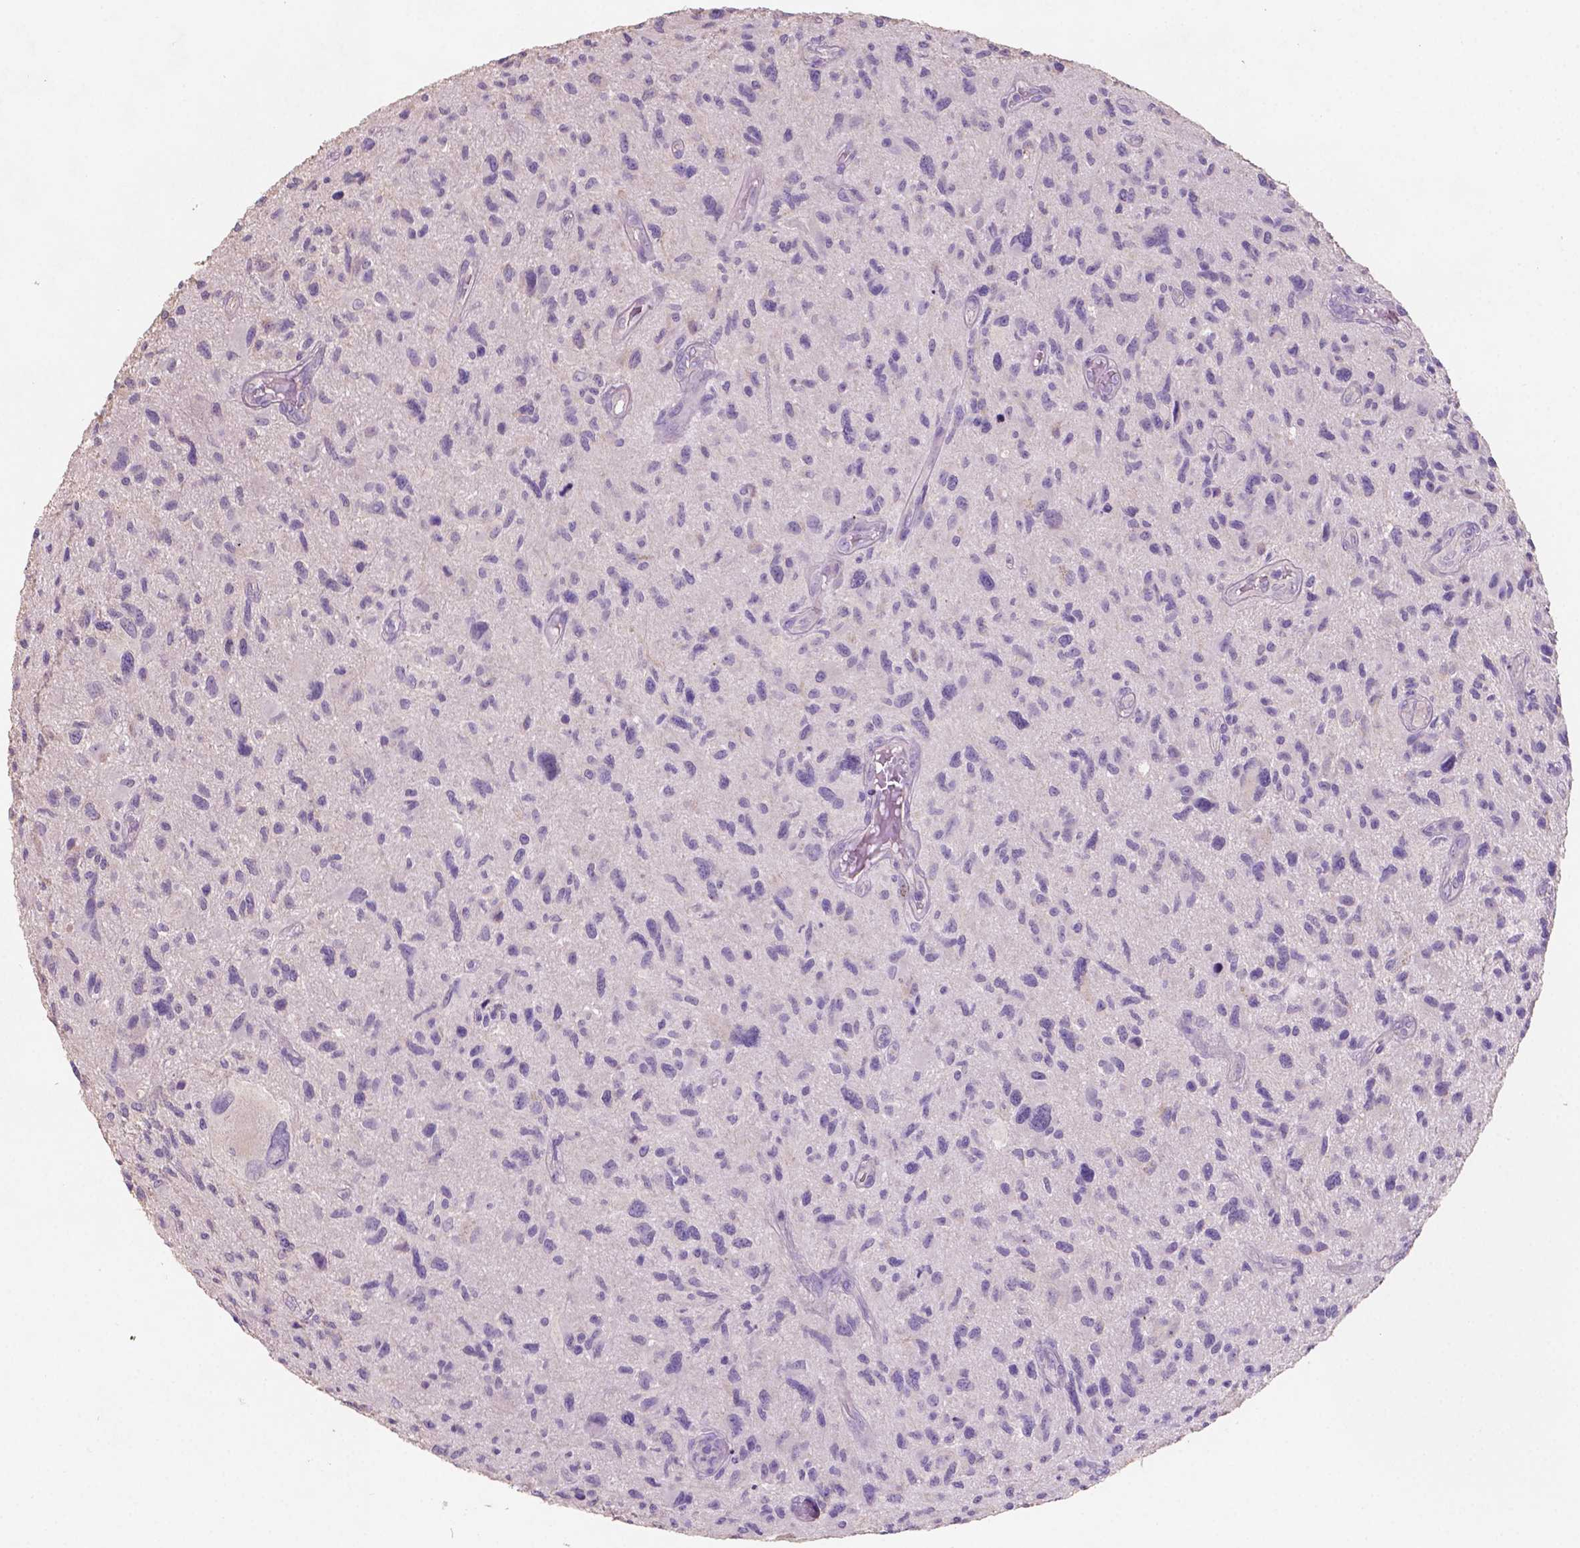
{"staining": {"intensity": "negative", "quantity": "none", "location": "none"}, "tissue": "glioma", "cell_type": "Tumor cells", "image_type": "cancer", "snomed": [{"axis": "morphology", "description": "Glioma, malignant, NOS"}, {"axis": "morphology", "description": "Glioma, malignant, High grade"}, {"axis": "topography", "description": "Brain"}], "caption": "The immunohistochemistry (IHC) image has no significant staining in tumor cells of glioma tissue.", "gene": "SBSN", "patient": {"sex": "female", "age": 71}}